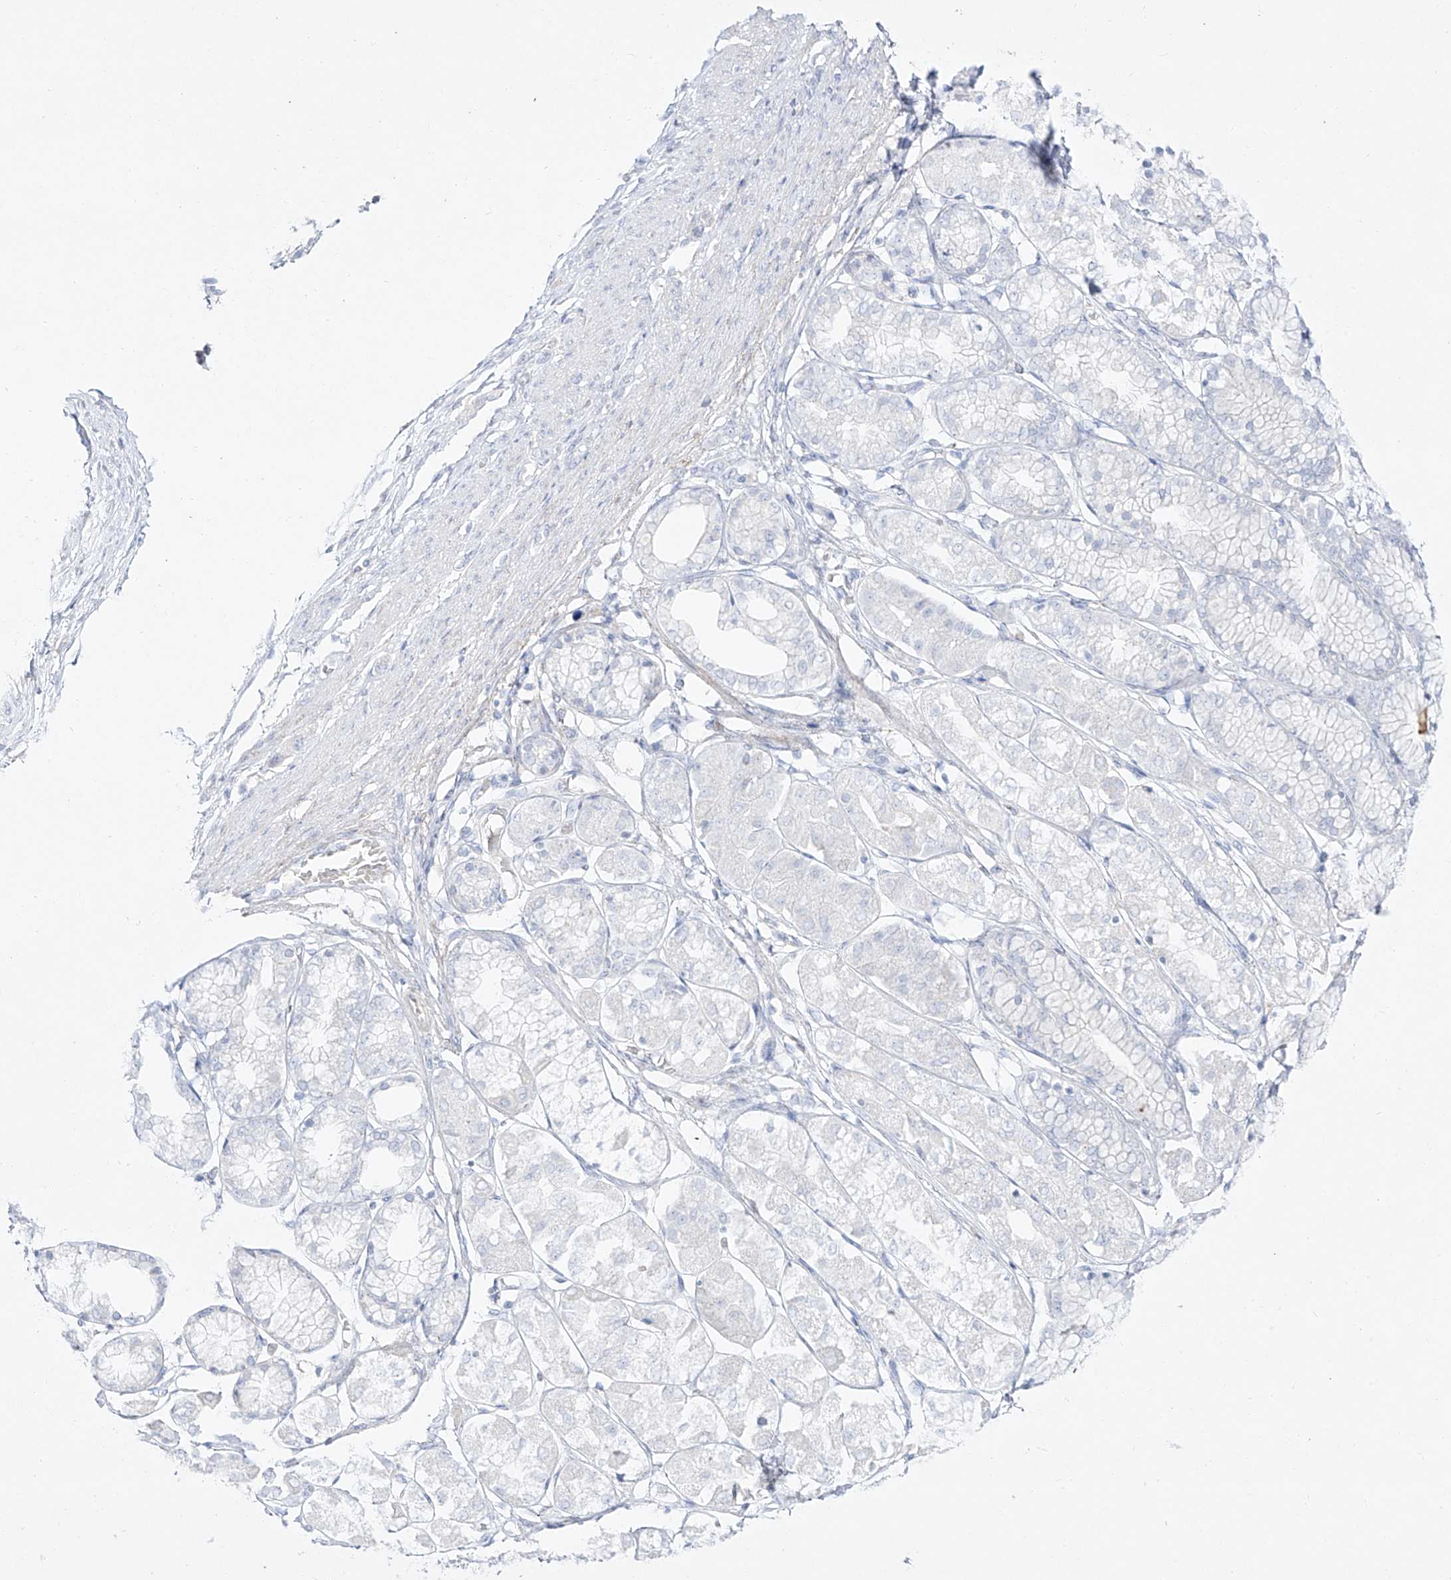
{"staining": {"intensity": "negative", "quantity": "none", "location": "none"}, "tissue": "stomach cancer", "cell_type": "Tumor cells", "image_type": "cancer", "snomed": [{"axis": "morphology", "description": "Adenocarcinoma, NOS"}, {"axis": "topography", "description": "Stomach"}], "caption": "Immunohistochemistry of human stomach cancer (adenocarcinoma) reveals no staining in tumor cells.", "gene": "DMKN", "patient": {"sex": "female", "age": 65}}